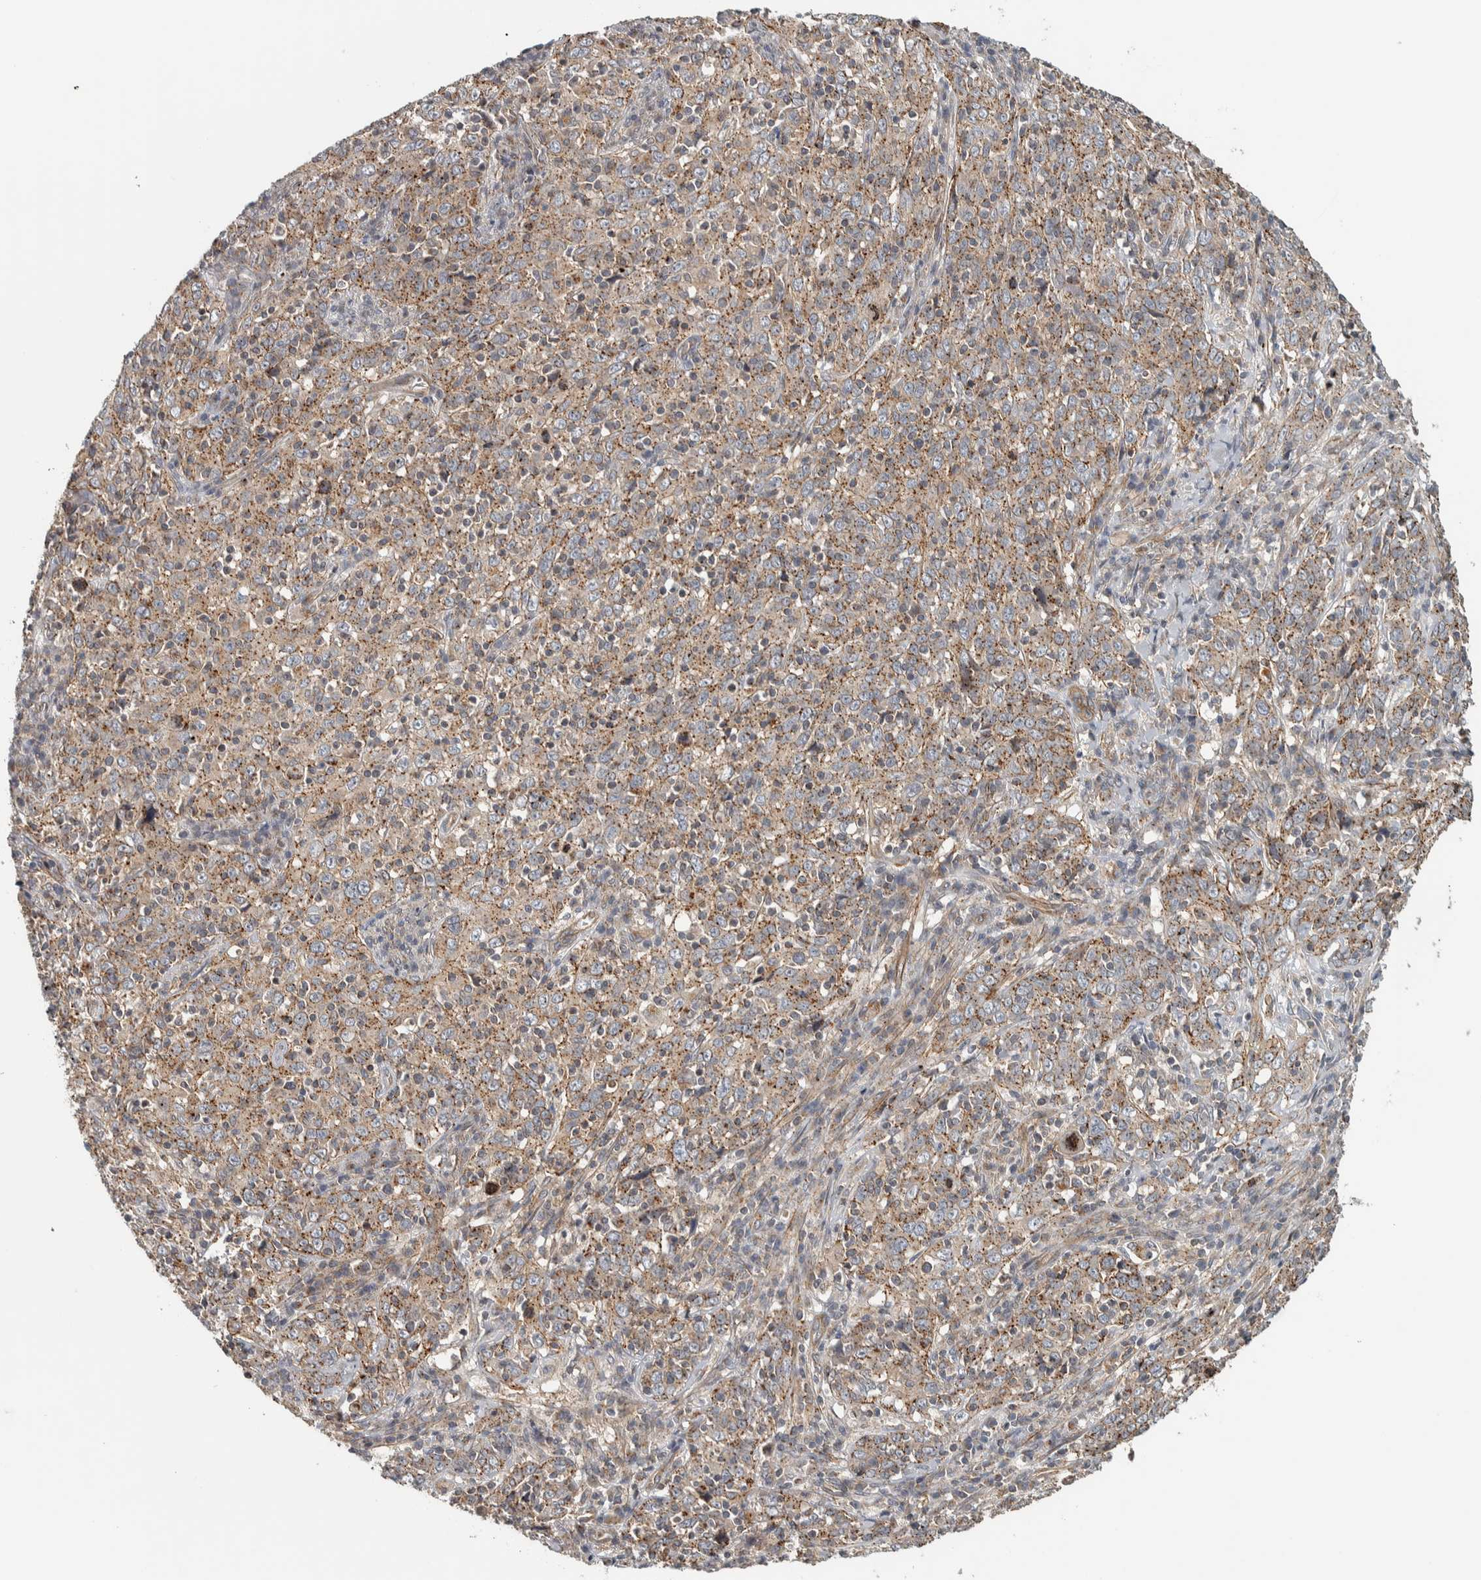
{"staining": {"intensity": "weak", "quantity": "25%-75%", "location": "cytoplasmic/membranous"}, "tissue": "cervical cancer", "cell_type": "Tumor cells", "image_type": "cancer", "snomed": [{"axis": "morphology", "description": "Squamous cell carcinoma, NOS"}, {"axis": "topography", "description": "Cervix"}], "caption": "Immunohistochemical staining of cervical cancer reveals weak cytoplasmic/membranous protein staining in about 25%-75% of tumor cells.", "gene": "TBC1D31", "patient": {"sex": "female", "age": 46}}